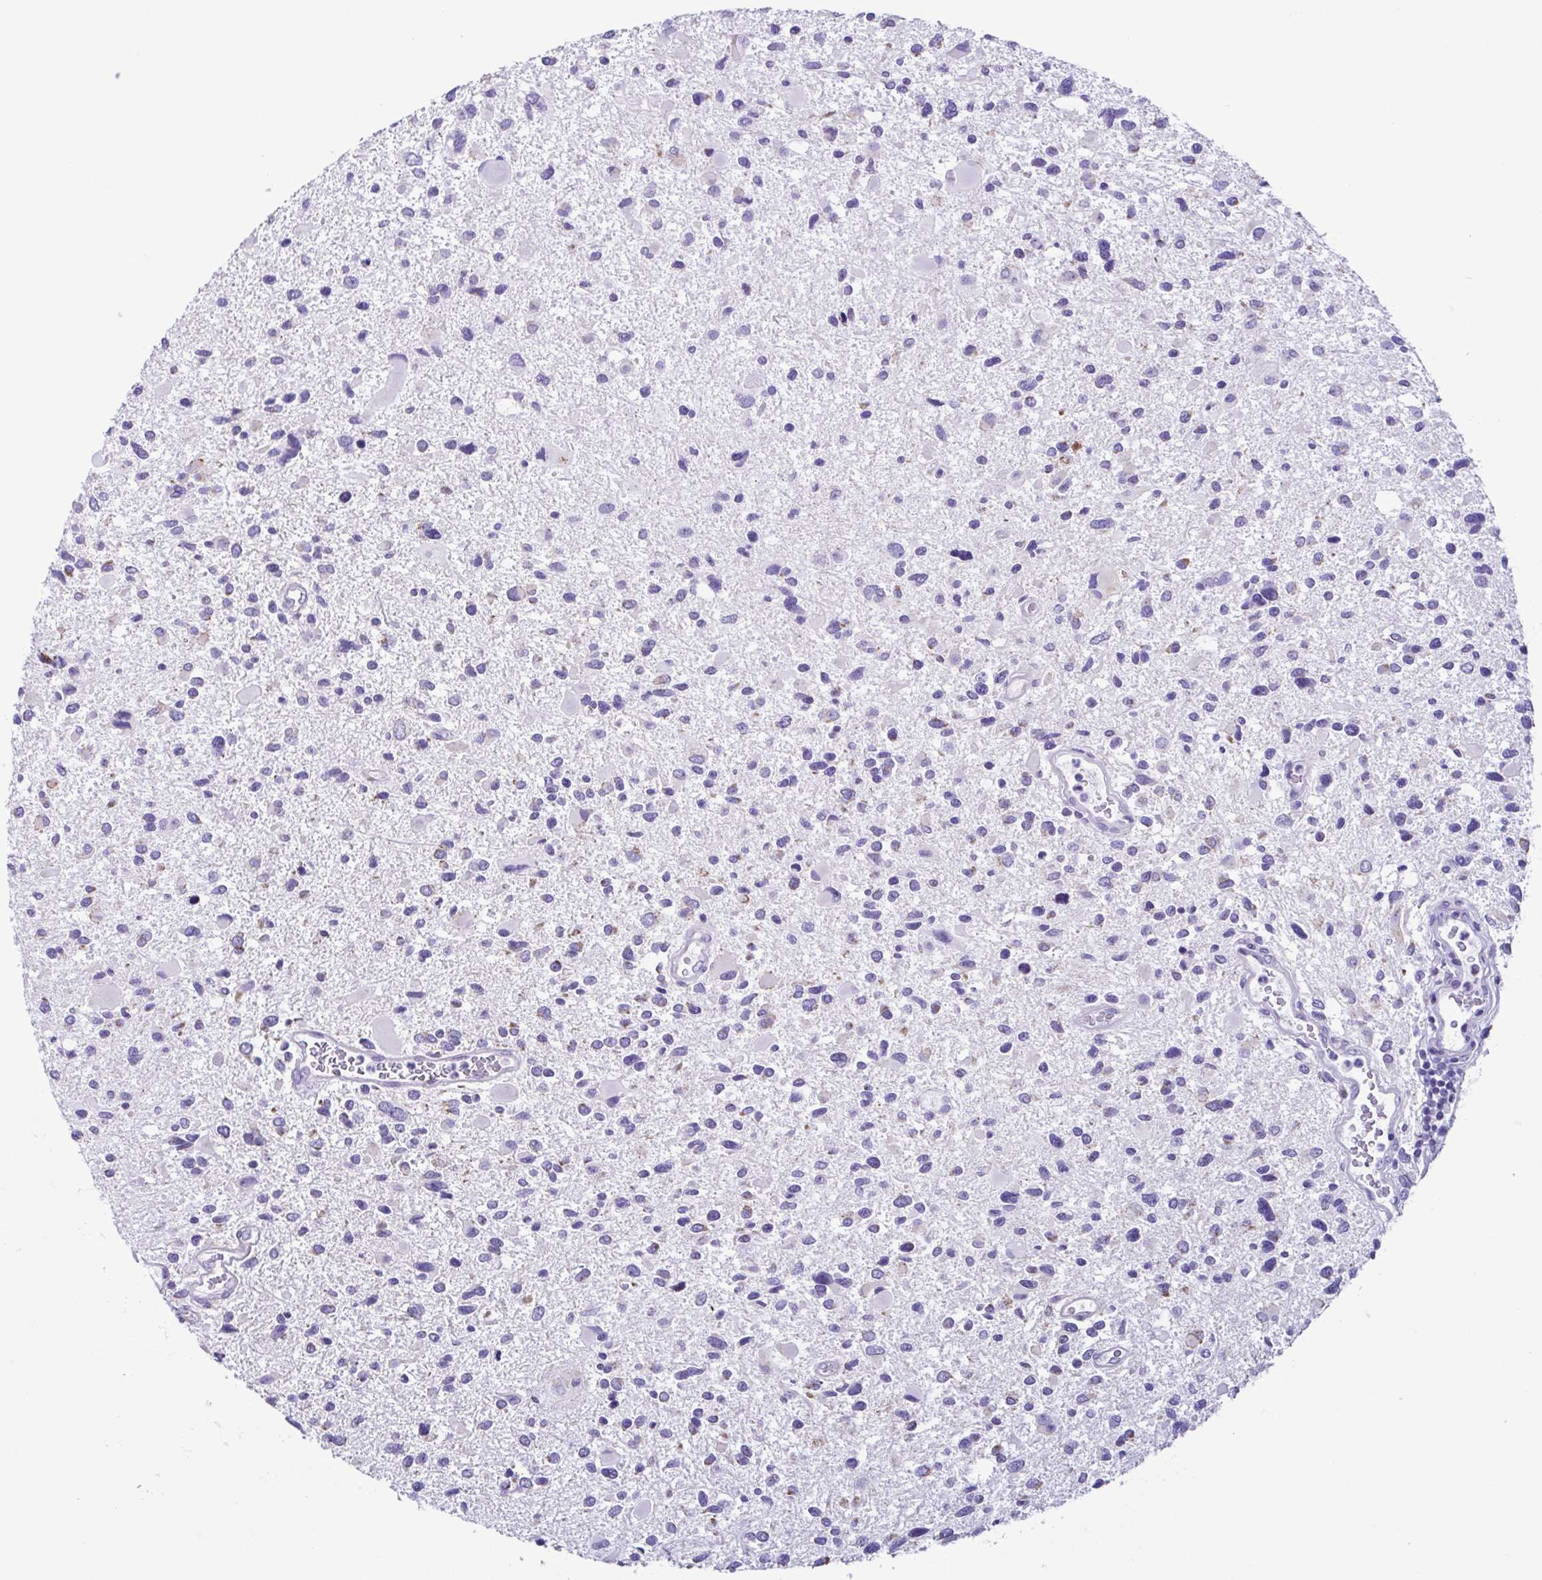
{"staining": {"intensity": "negative", "quantity": "none", "location": "none"}, "tissue": "glioma", "cell_type": "Tumor cells", "image_type": "cancer", "snomed": [{"axis": "morphology", "description": "Glioma, malignant, Low grade"}, {"axis": "topography", "description": "Brain"}], "caption": "Malignant glioma (low-grade) was stained to show a protein in brown. There is no significant staining in tumor cells. The staining was performed using DAB (3,3'-diaminobenzidine) to visualize the protein expression in brown, while the nuclei were stained in blue with hematoxylin (Magnification: 20x).", "gene": "ACTRT3", "patient": {"sex": "female", "age": 32}}